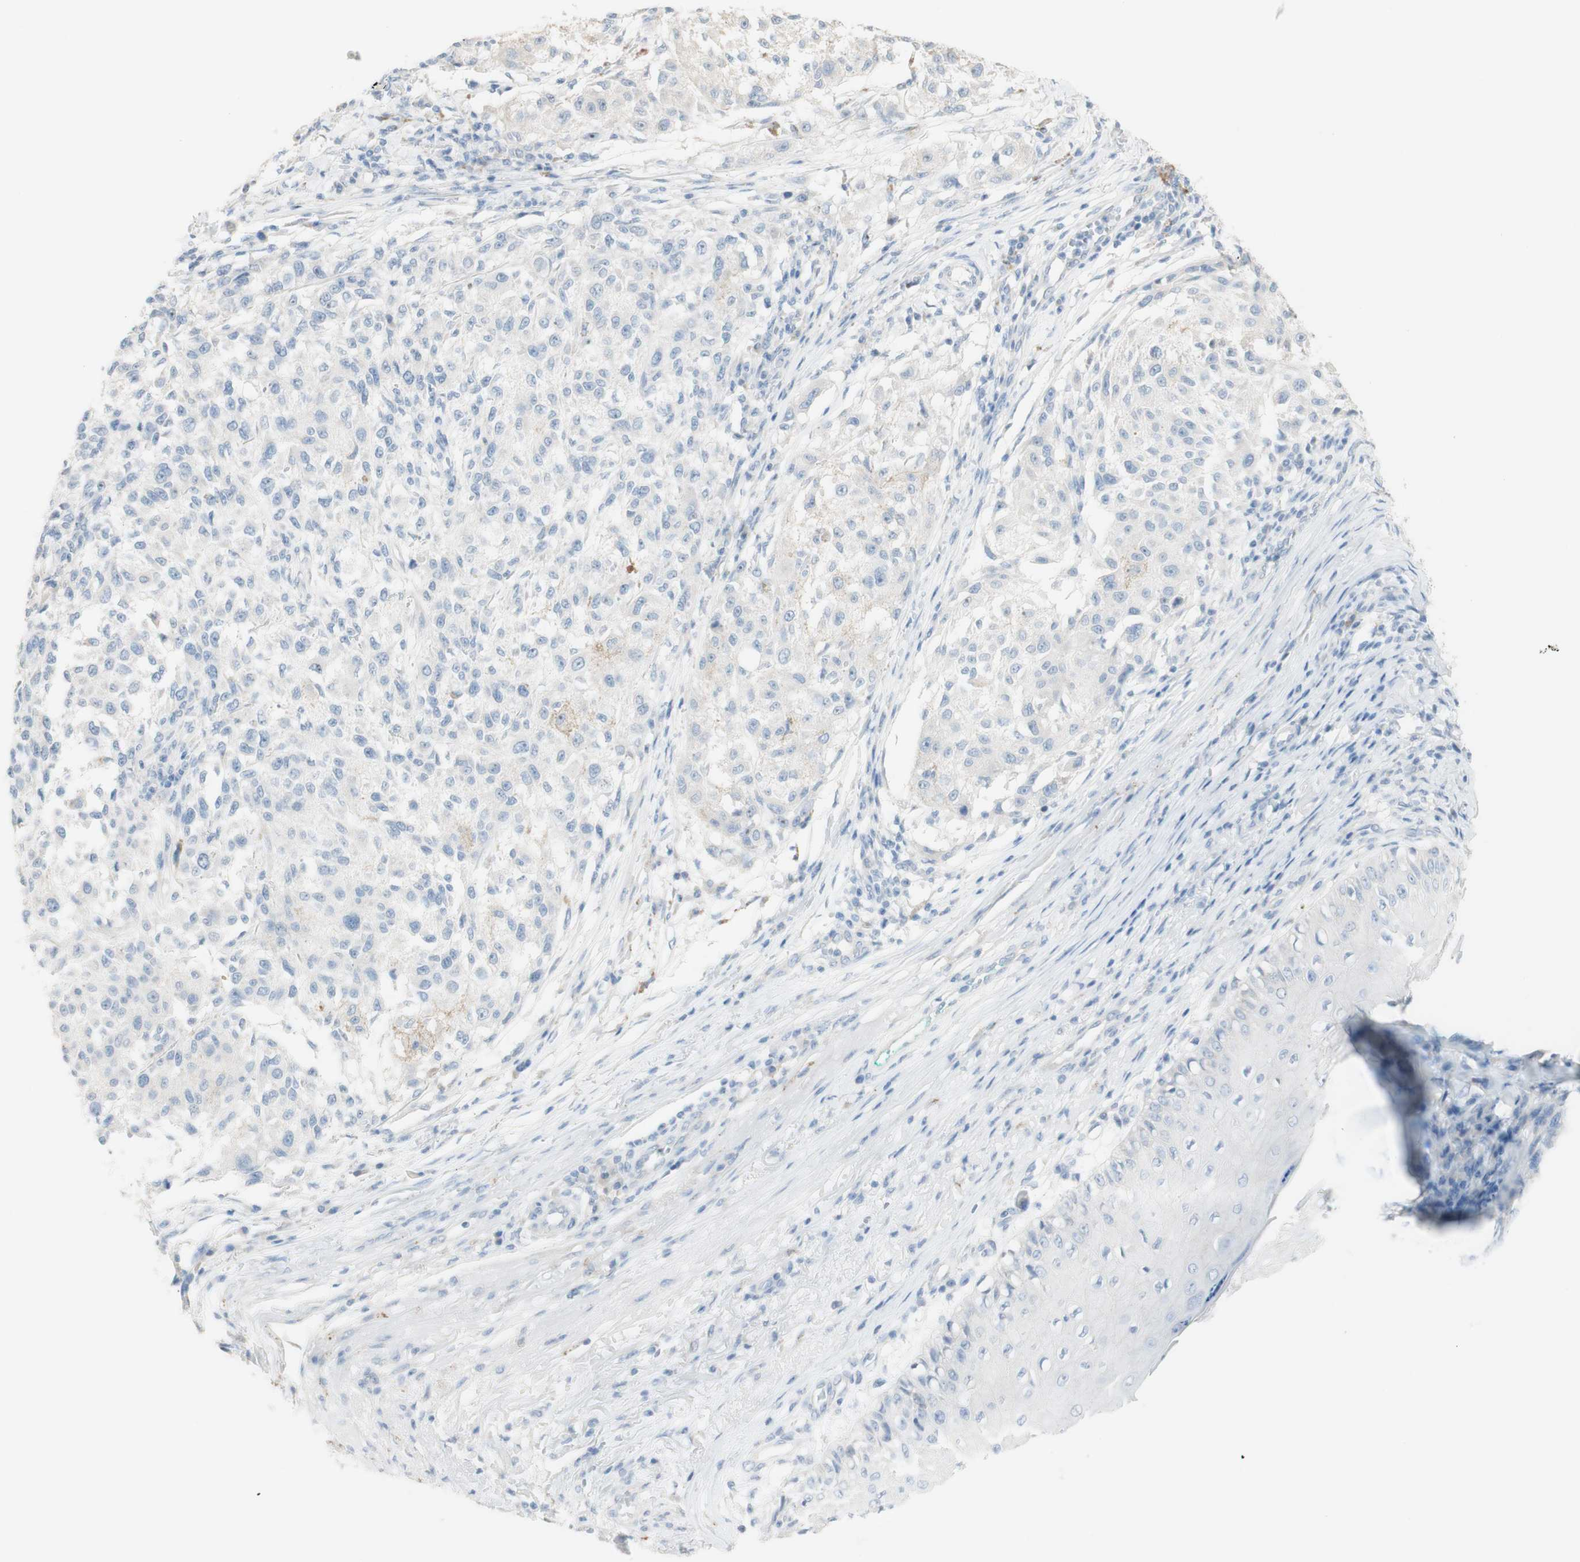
{"staining": {"intensity": "negative", "quantity": "none", "location": "none"}, "tissue": "melanoma", "cell_type": "Tumor cells", "image_type": "cancer", "snomed": [{"axis": "morphology", "description": "Necrosis, NOS"}, {"axis": "morphology", "description": "Malignant melanoma, NOS"}, {"axis": "topography", "description": "Skin"}], "caption": "The micrograph displays no staining of tumor cells in malignant melanoma.", "gene": "ART3", "patient": {"sex": "female", "age": 87}}